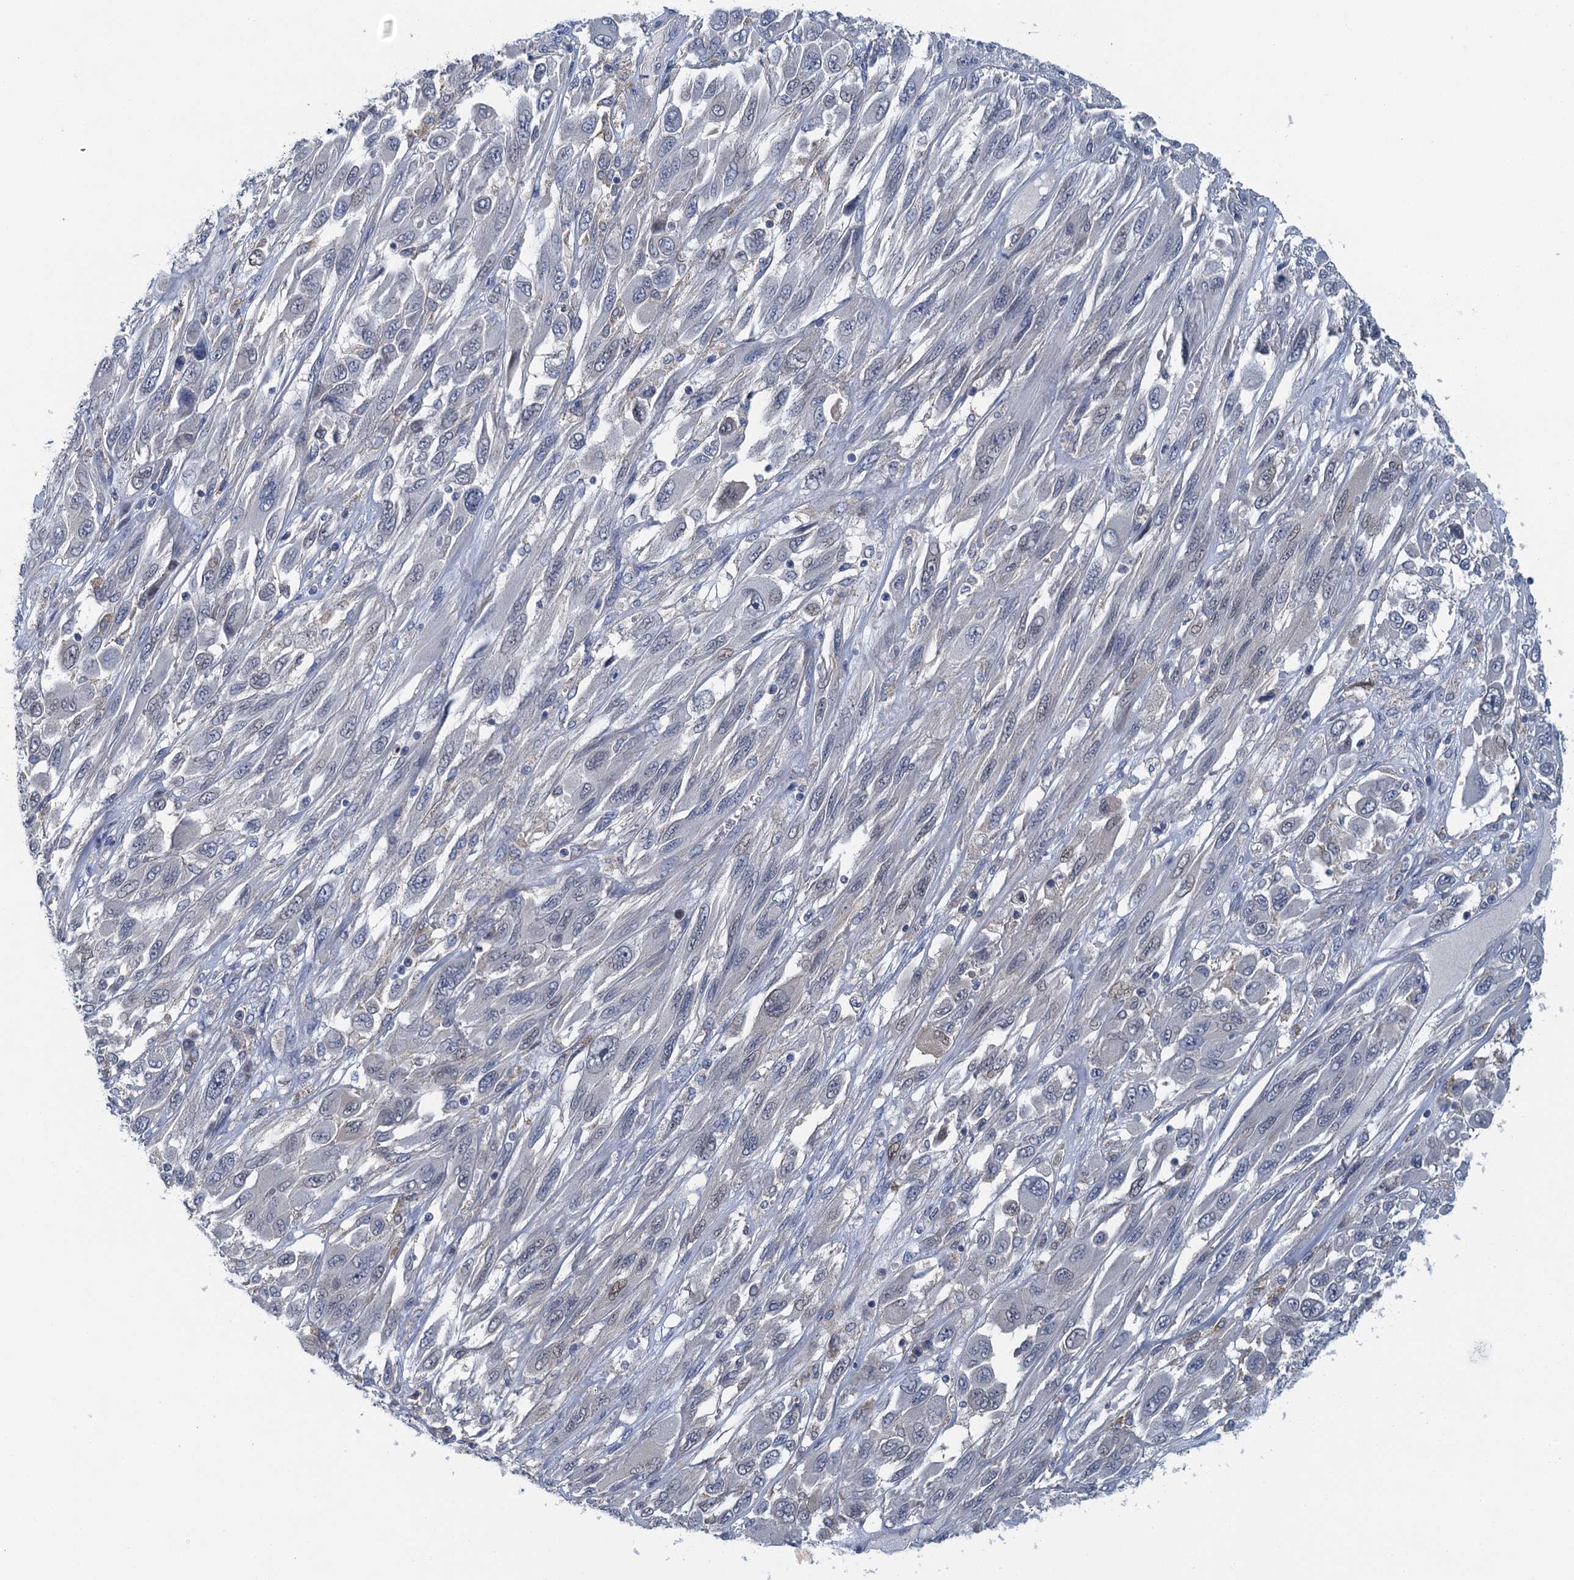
{"staining": {"intensity": "negative", "quantity": "none", "location": "none"}, "tissue": "melanoma", "cell_type": "Tumor cells", "image_type": "cancer", "snomed": [{"axis": "morphology", "description": "Malignant melanoma, NOS"}, {"axis": "topography", "description": "Skin"}], "caption": "Tumor cells show no significant staining in melanoma.", "gene": "NCKAP1L", "patient": {"sex": "female", "age": 91}}